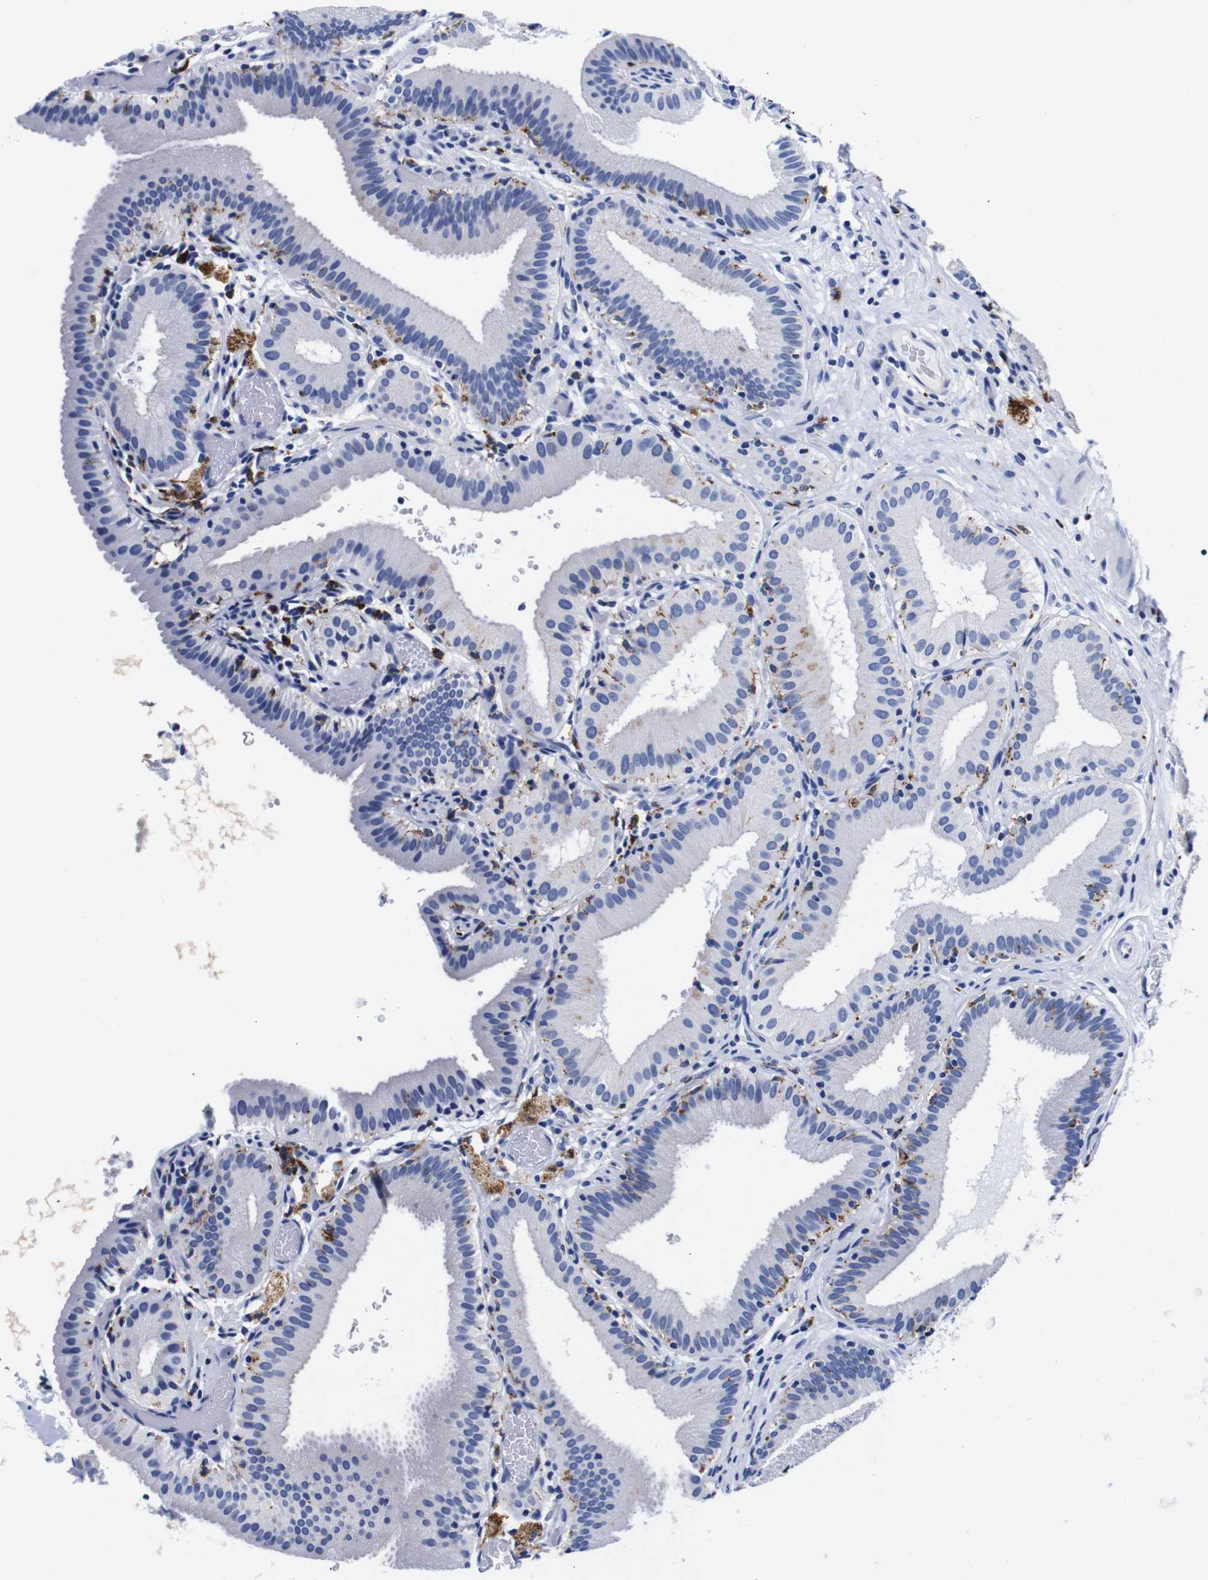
{"staining": {"intensity": "negative", "quantity": "none", "location": "none"}, "tissue": "gallbladder", "cell_type": "Glandular cells", "image_type": "normal", "snomed": [{"axis": "morphology", "description": "Normal tissue, NOS"}, {"axis": "topography", "description": "Gallbladder"}], "caption": "Glandular cells are negative for protein expression in benign human gallbladder. (Immunohistochemistry, brightfield microscopy, high magnification).", "gene": "ENSG00000248993", "patient": {"sex": "male", "age": 54}}